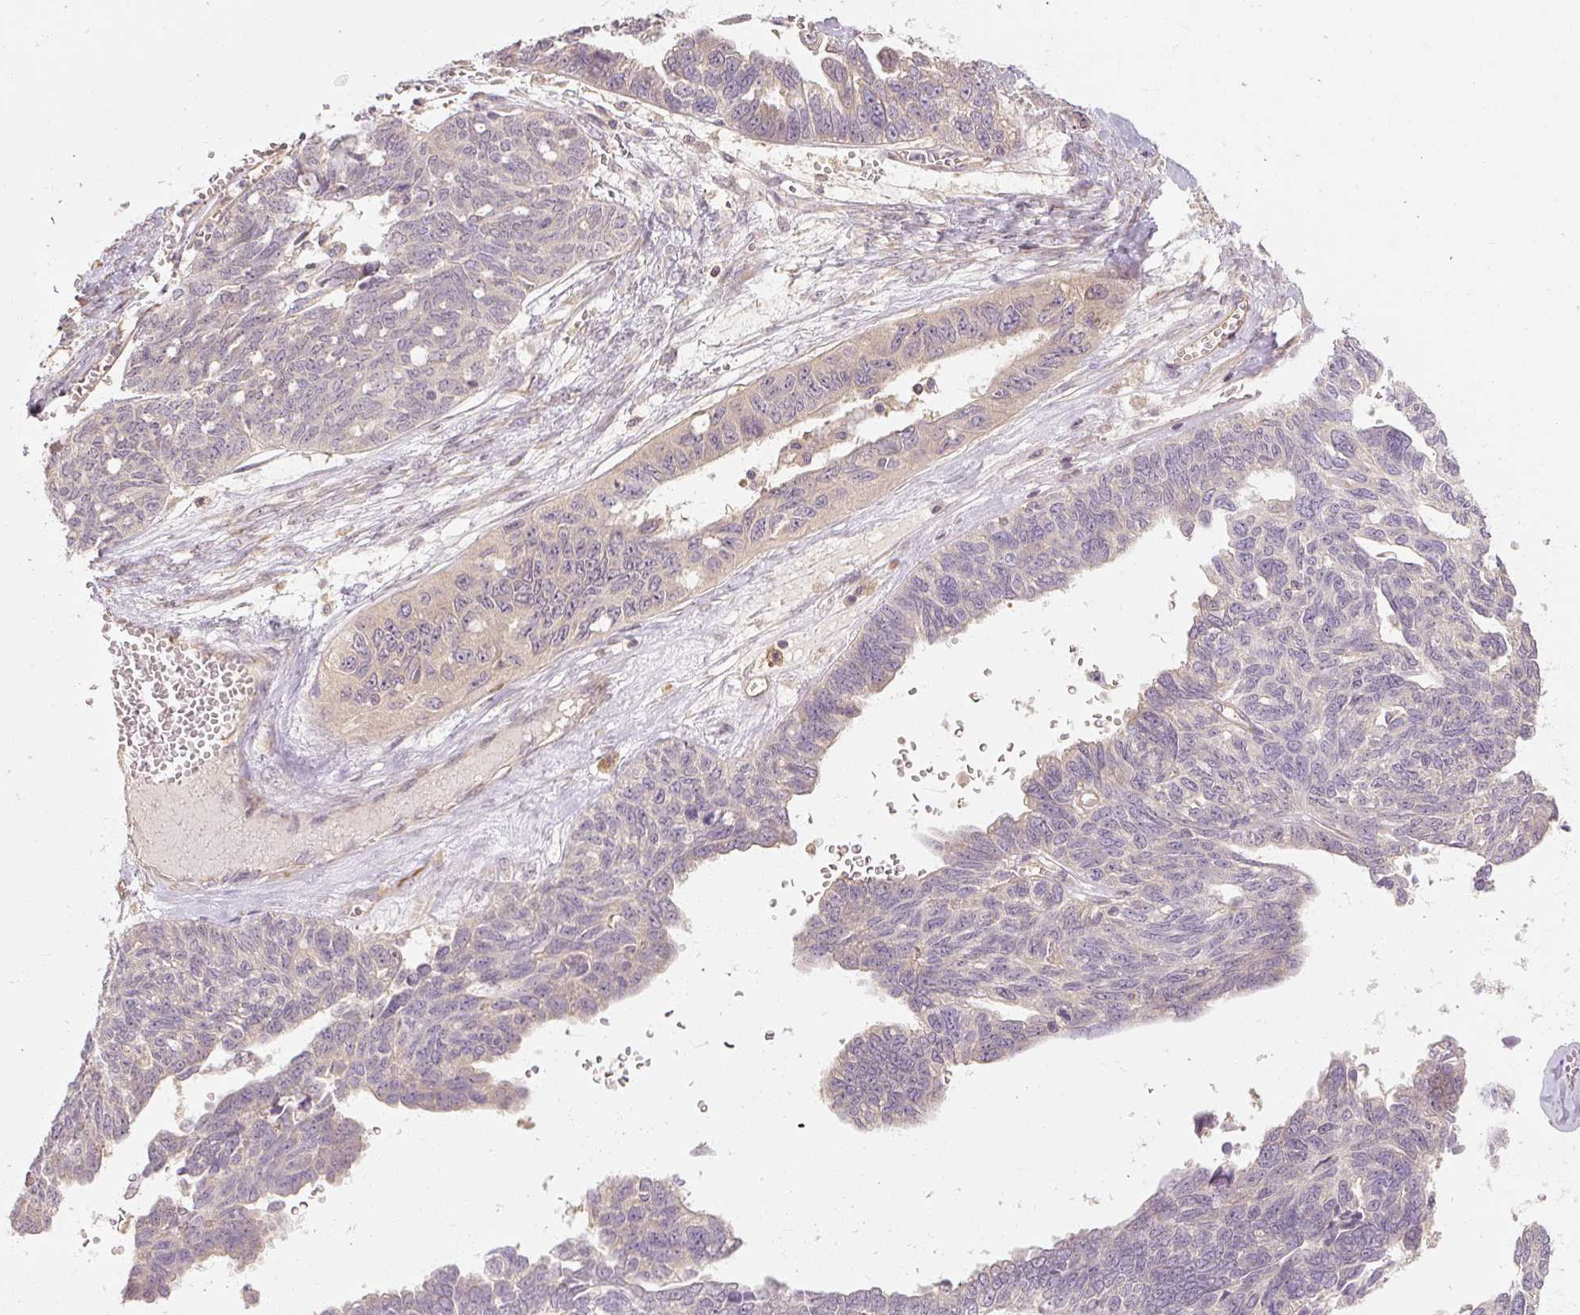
{"staining": {"intensity": "negative", "quantity": "none", "location": "none"}, "tissue": "ovarian cancer", "cell_type": "Tumor cells", "image_type": "cancer", "snomed": [{"axis": "morphology", "description": "Cystadenocarcinoma, serous, NOS"}, {"axis": "topography", "description": "Ovary"}], "caption": "The histopathology image shows no staining of tumor cells in ovarian cancer. The staining was performed using DAB to visualize the protein expression in brown, while the nuclei were stained in blue with hematoxylin (Magnification: 20x).", "gene": "RB1CC1", "patient": {"sex": "female", "age": 79}}